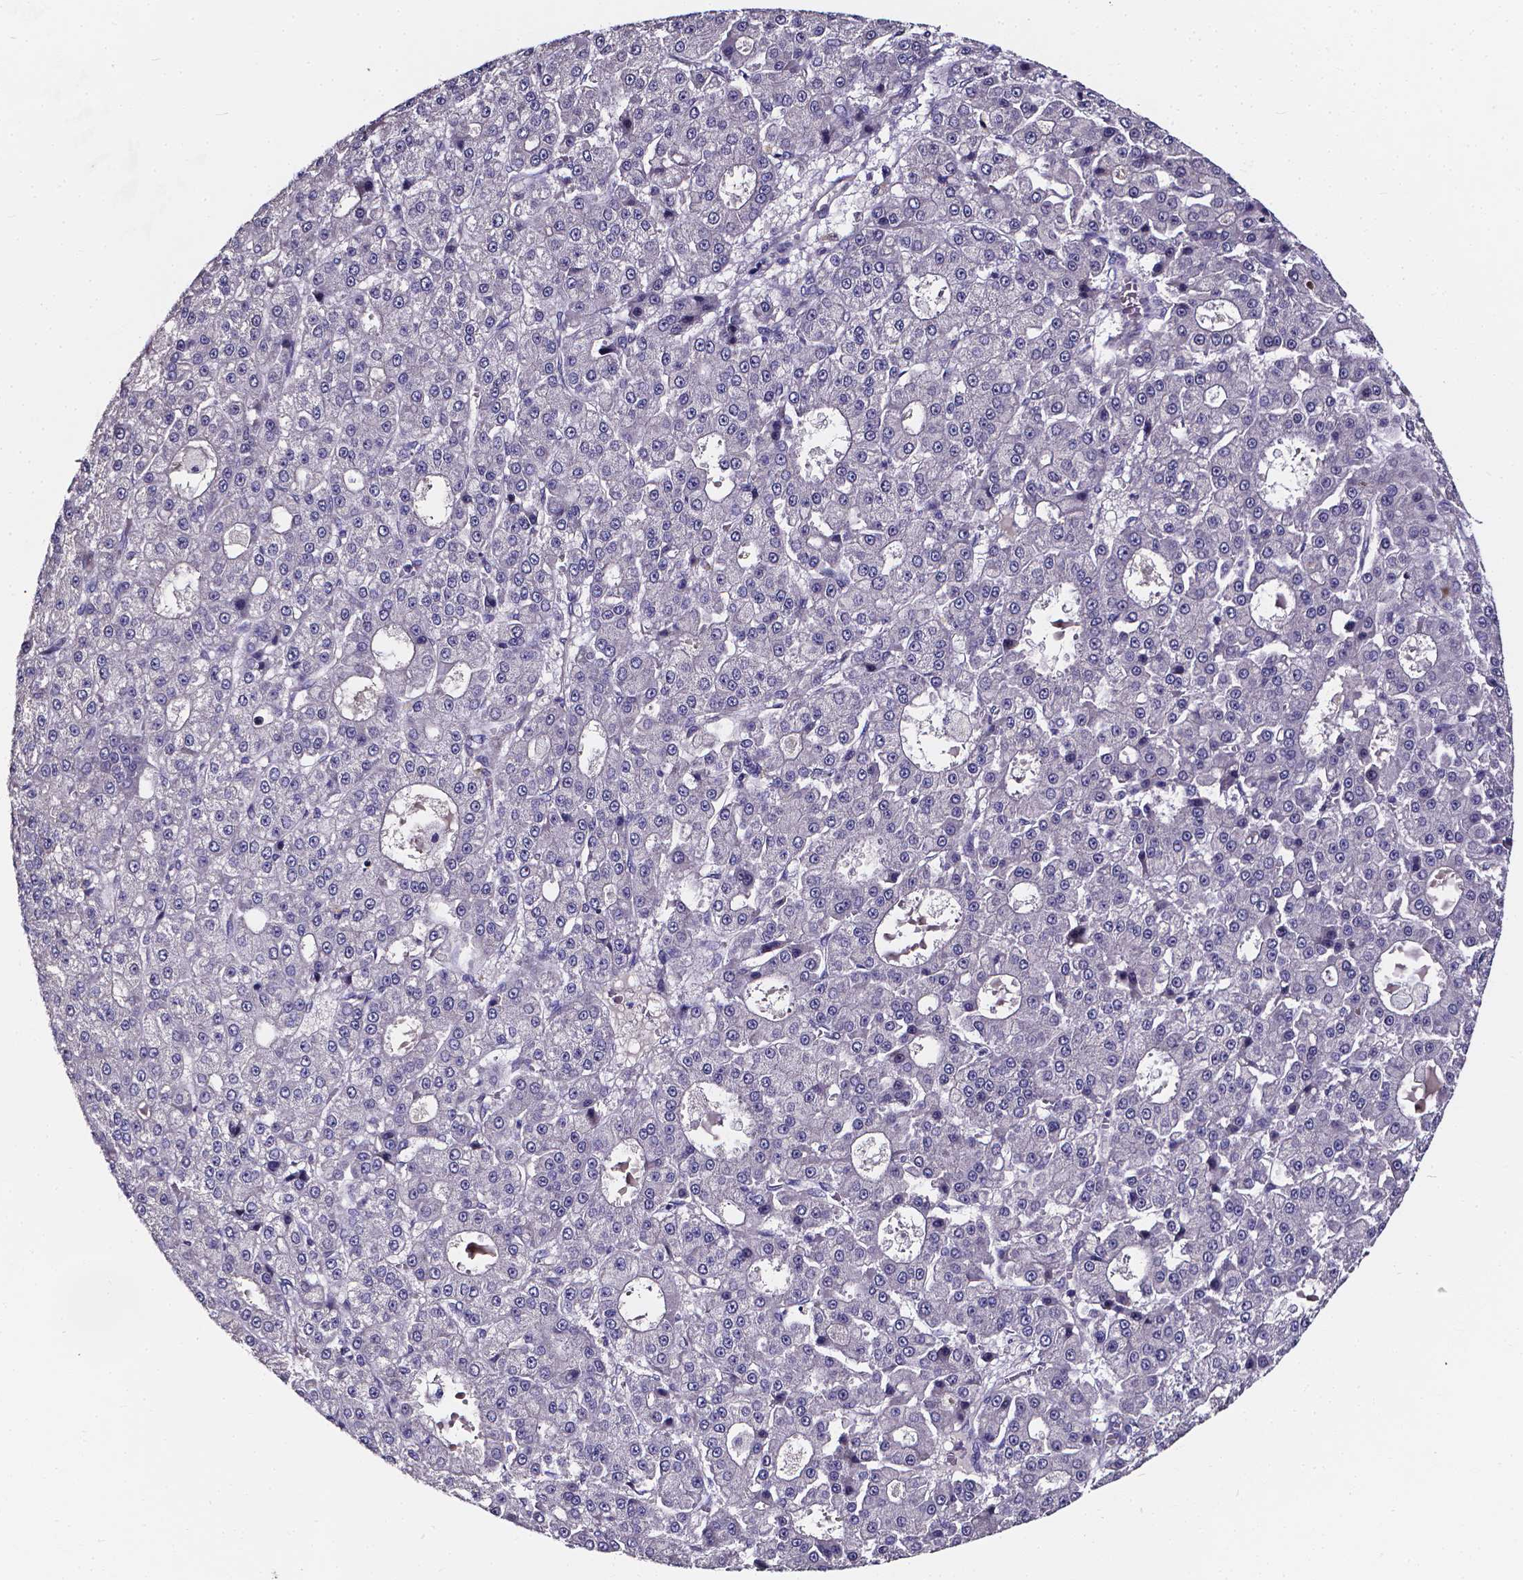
{"staining": {"intensity": "negative", "quantity": "none", "location": "none"}, "tissue": "liver cancer", "cell_type": "Tumor cells", "image_type": "cancer", "snomed": [{"axis": "morphology", "description": "Carcinoma, Hepatocellular, NOS"}, {"axis": "topography", "description": "Liver"}], "caption": "DAB (3,3'-diaminobenzidine) immunohistochemical staining of hepatocellular carcinoma (liver) shows no significant positivity in tumor cells.", "gene": "CACNG8", "patient": {"sex": "male", "age": 70}}